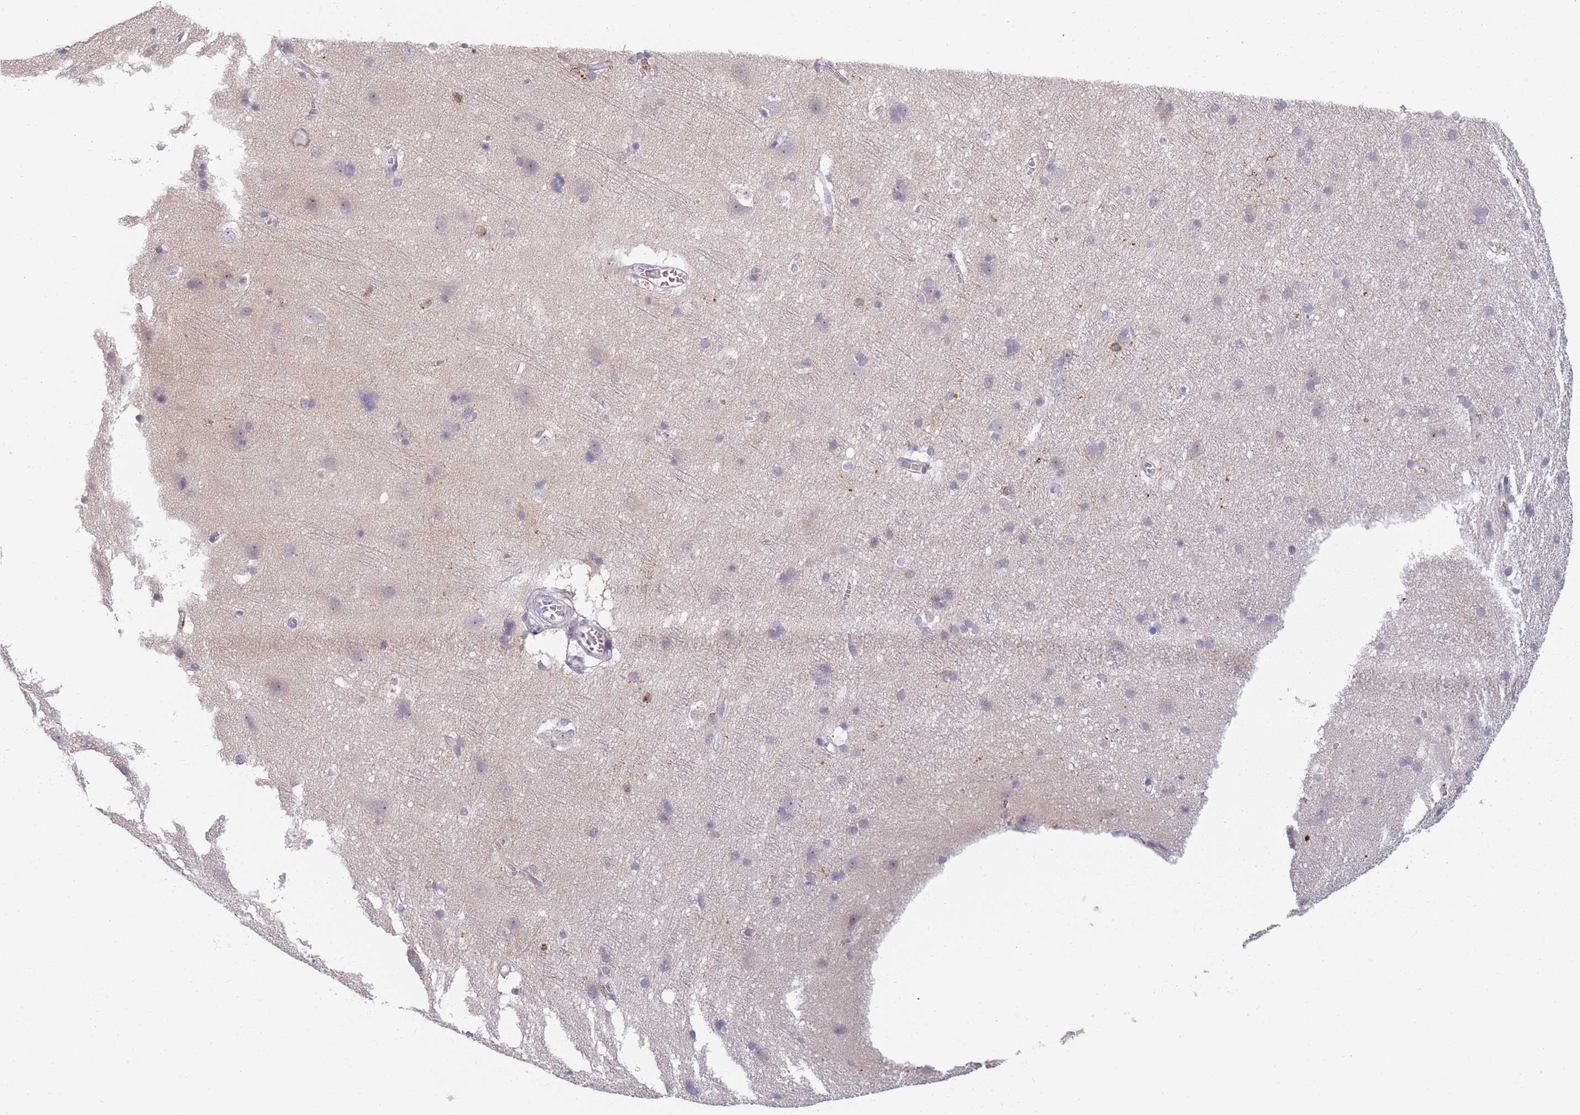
{"staining": {"intensity": "negative", "quantity": "none", "location": "none"}, "tissue": "cerebral cortex", "cell_type": "Endothelial cells", "image_type": "normal", "snomed": [{"axis": "morphology", "description": "Normal tissue, NOS"}, {"axis": "topography", "description": "Cerebral cortex"}], "caption": "The histopathology image exhibits no staining of endothelial cells in unremarkable cerebral cortex.", "gene": "CC2D2B", "patient": {"sex": "male", "age": 54}}